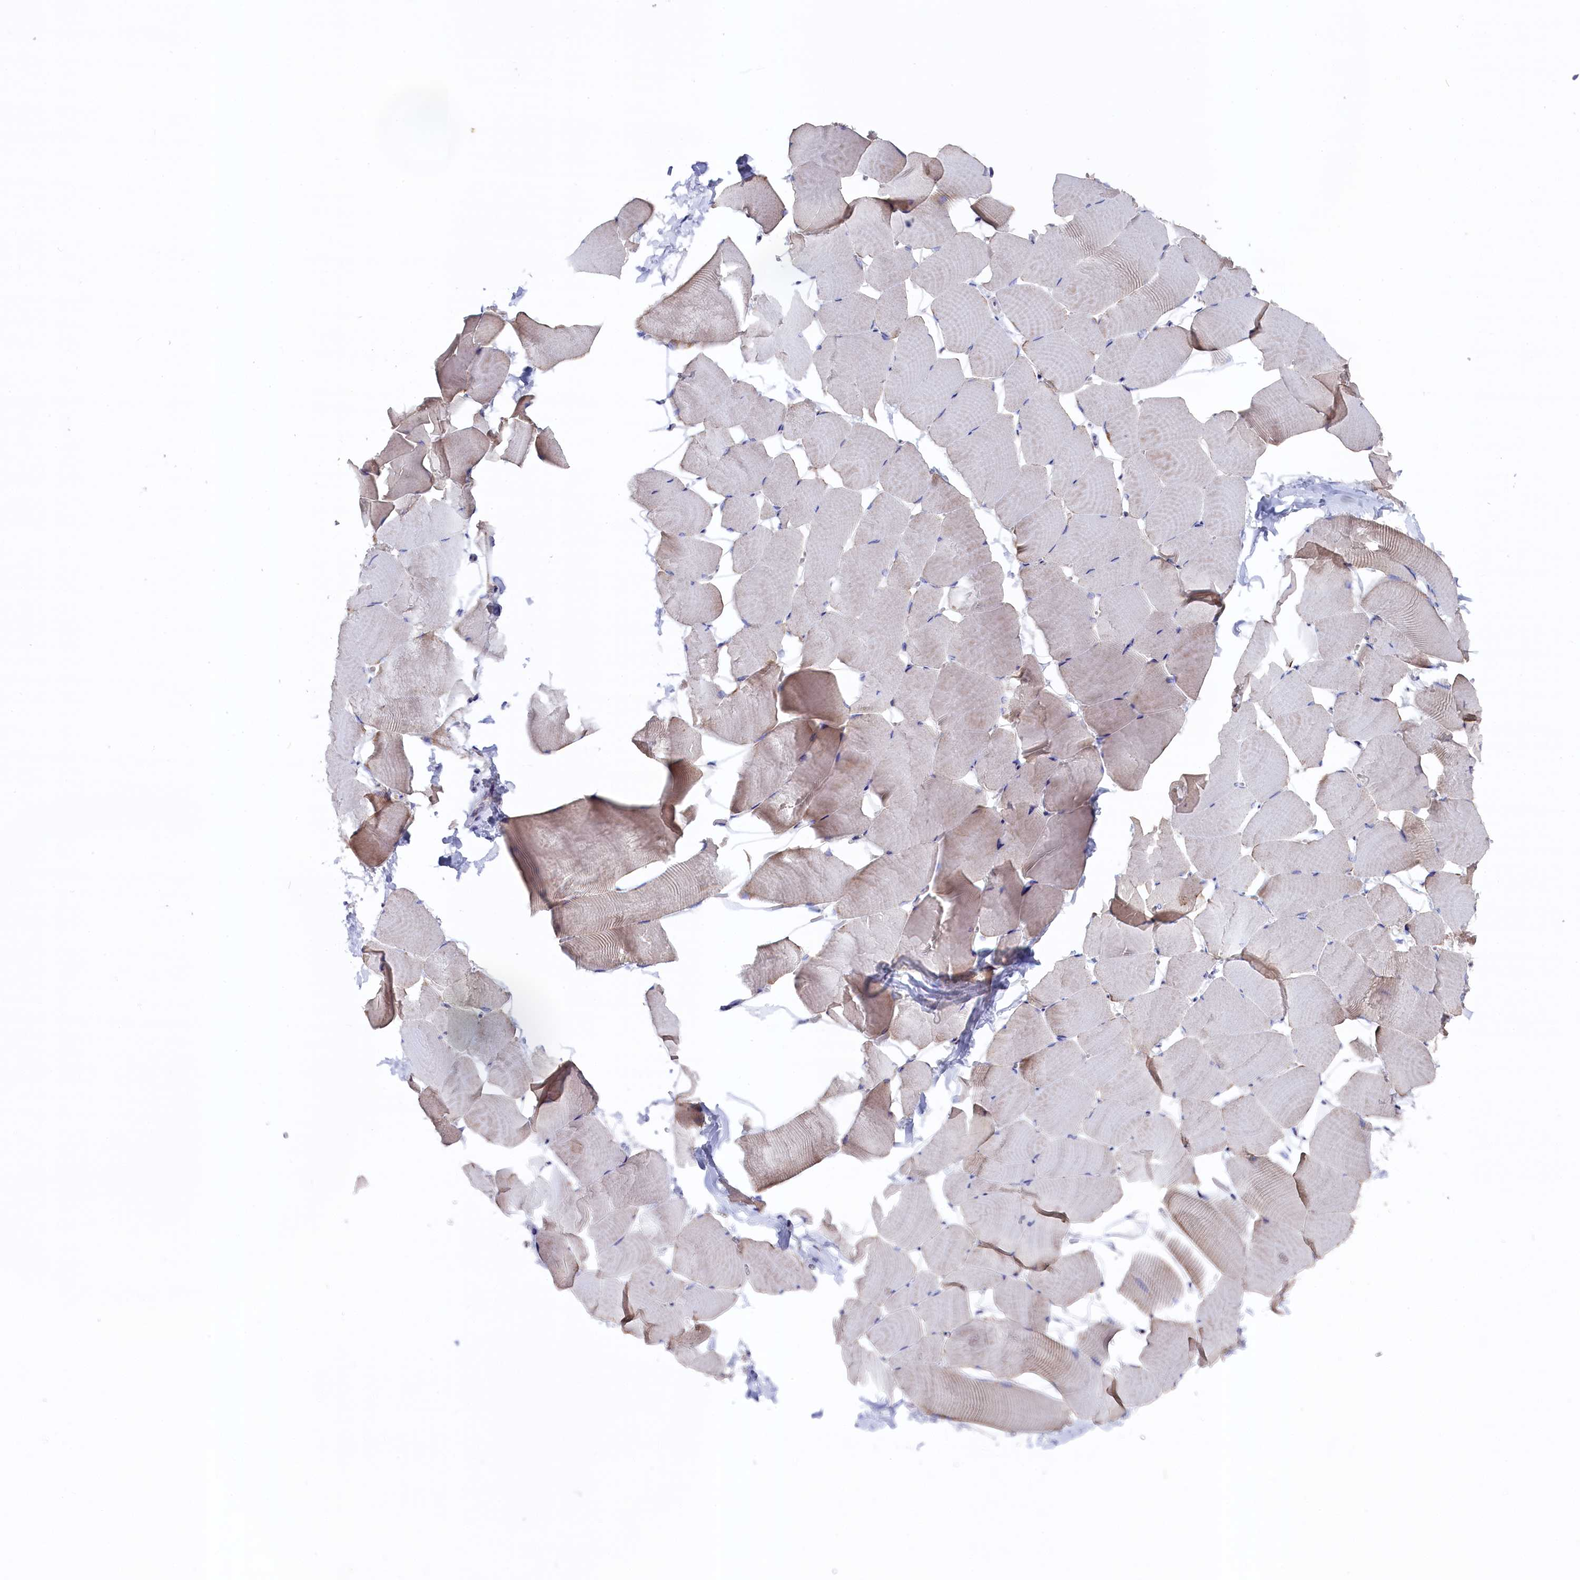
{"staining": {"intensity": "negative", "quantity": "none", "location": "none"}, "tissue": "skeletal muscle", "cell_type": "Myocytes", "image_type": "normal", "snomed": [{"axis": "morphology", "description": "Normal tissue, NOS"}, {"axis": "topography", "description": "Skeletal muscle"}], "caption": "This is a micrograph of immunohistochemistry staining of benign skeletal muscle, which shows no staining in myocytes. (Stains: DAB IHC with hematoxylin counter stain, Microscopy: brightfield microscopy at high magnification).", "gene": "GPR108", "patient": {"sex": "male", "age": 25}}